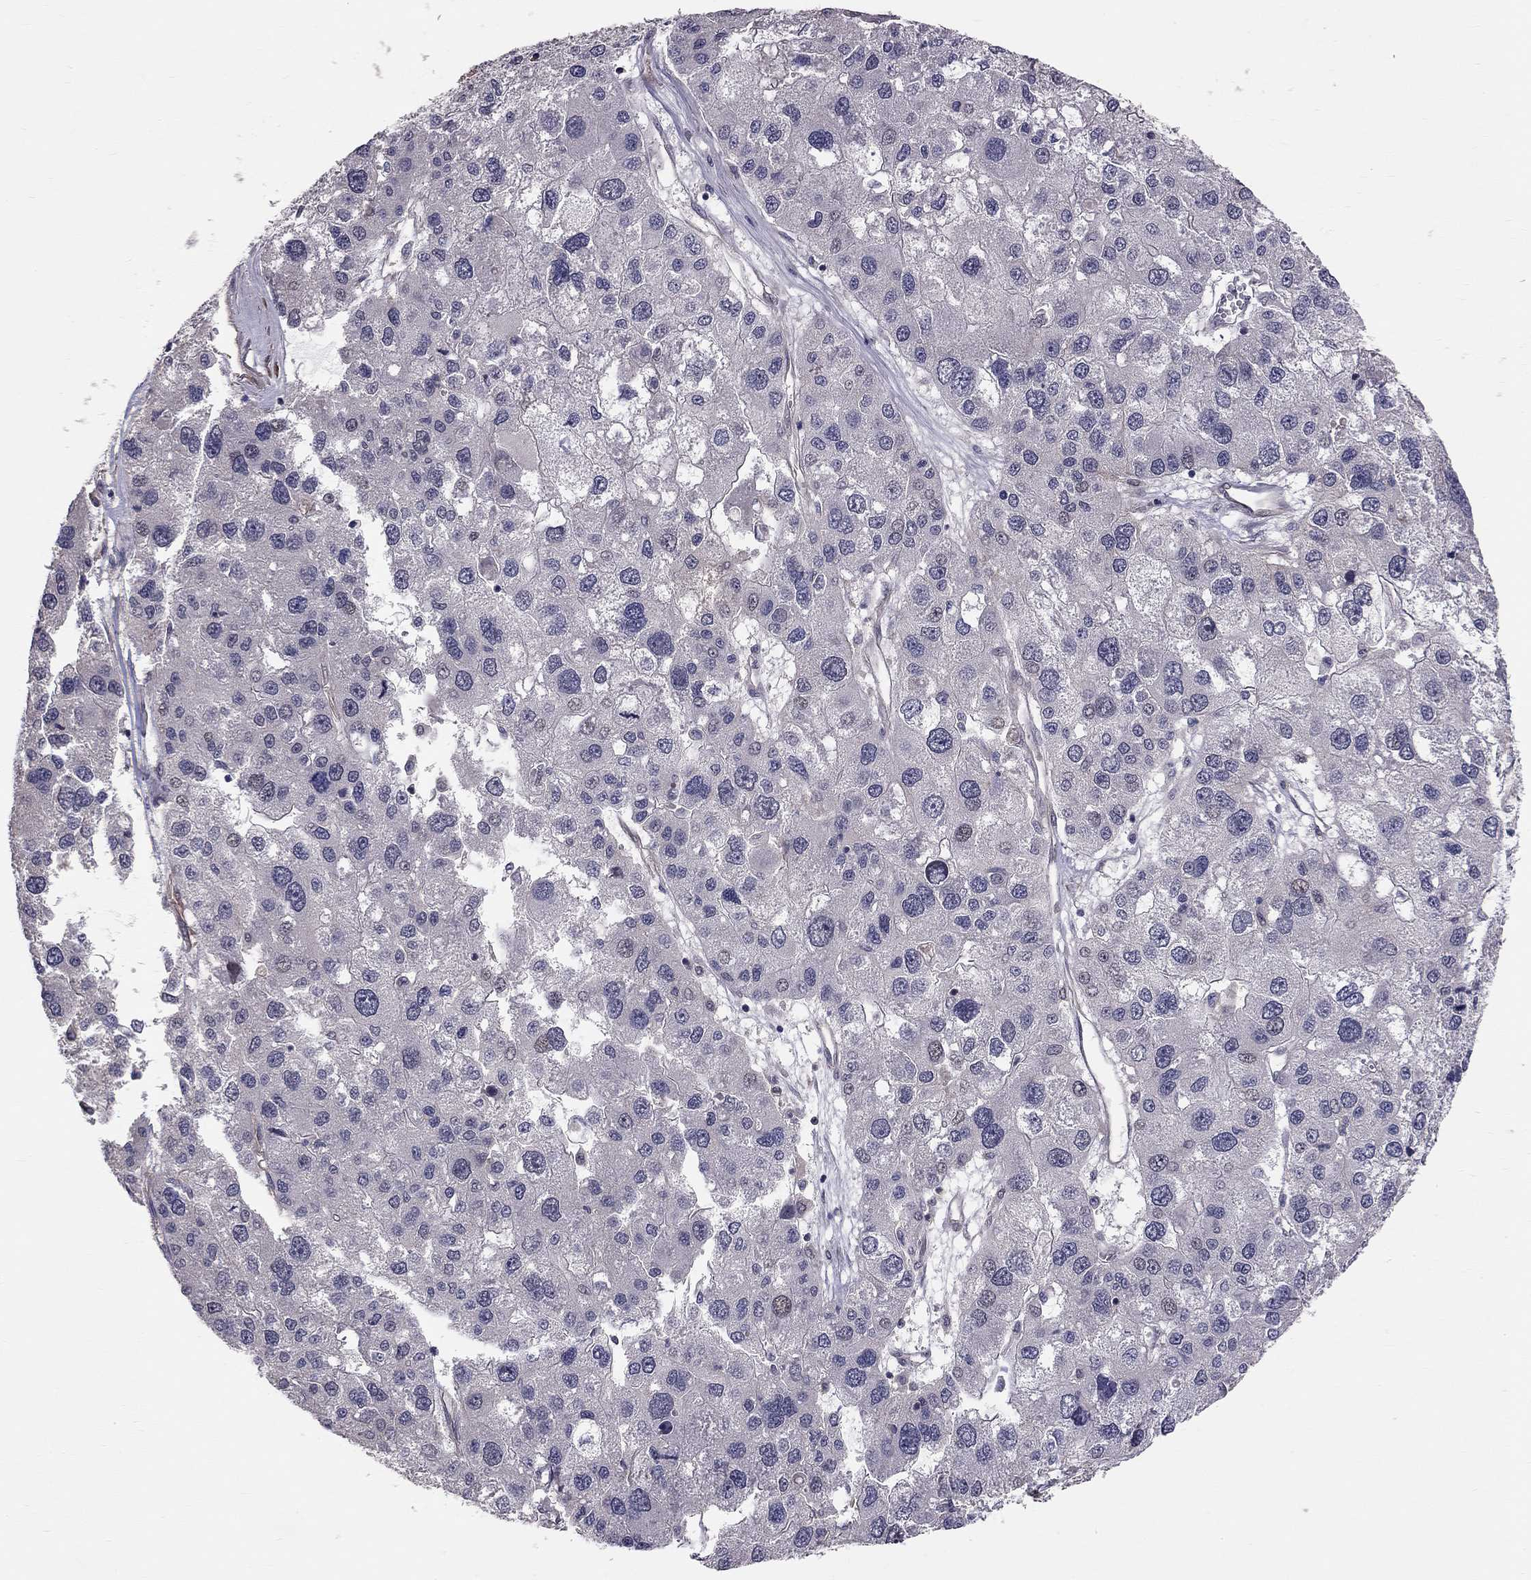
{"staining": {"intensity": "negative", "quantity": "none", "location": "none"}, "tissue": "liver cancer", "cell_type": "Tumor cells", "image_type": "cancer", "snomed": [{"axis": "morphology", "description": "Carcinoma, Hepatocellular, NOS"}, {"axis": "topography", "description": "Liver"}], "caption": "High power microscopy histopathology image of an IHC photomicrograph of hepatocellular carcinoma (liver), revealing no significant staining in tumor cells.", "gene": "GJB4", "patient": {"sex": "male", "age": 73}}